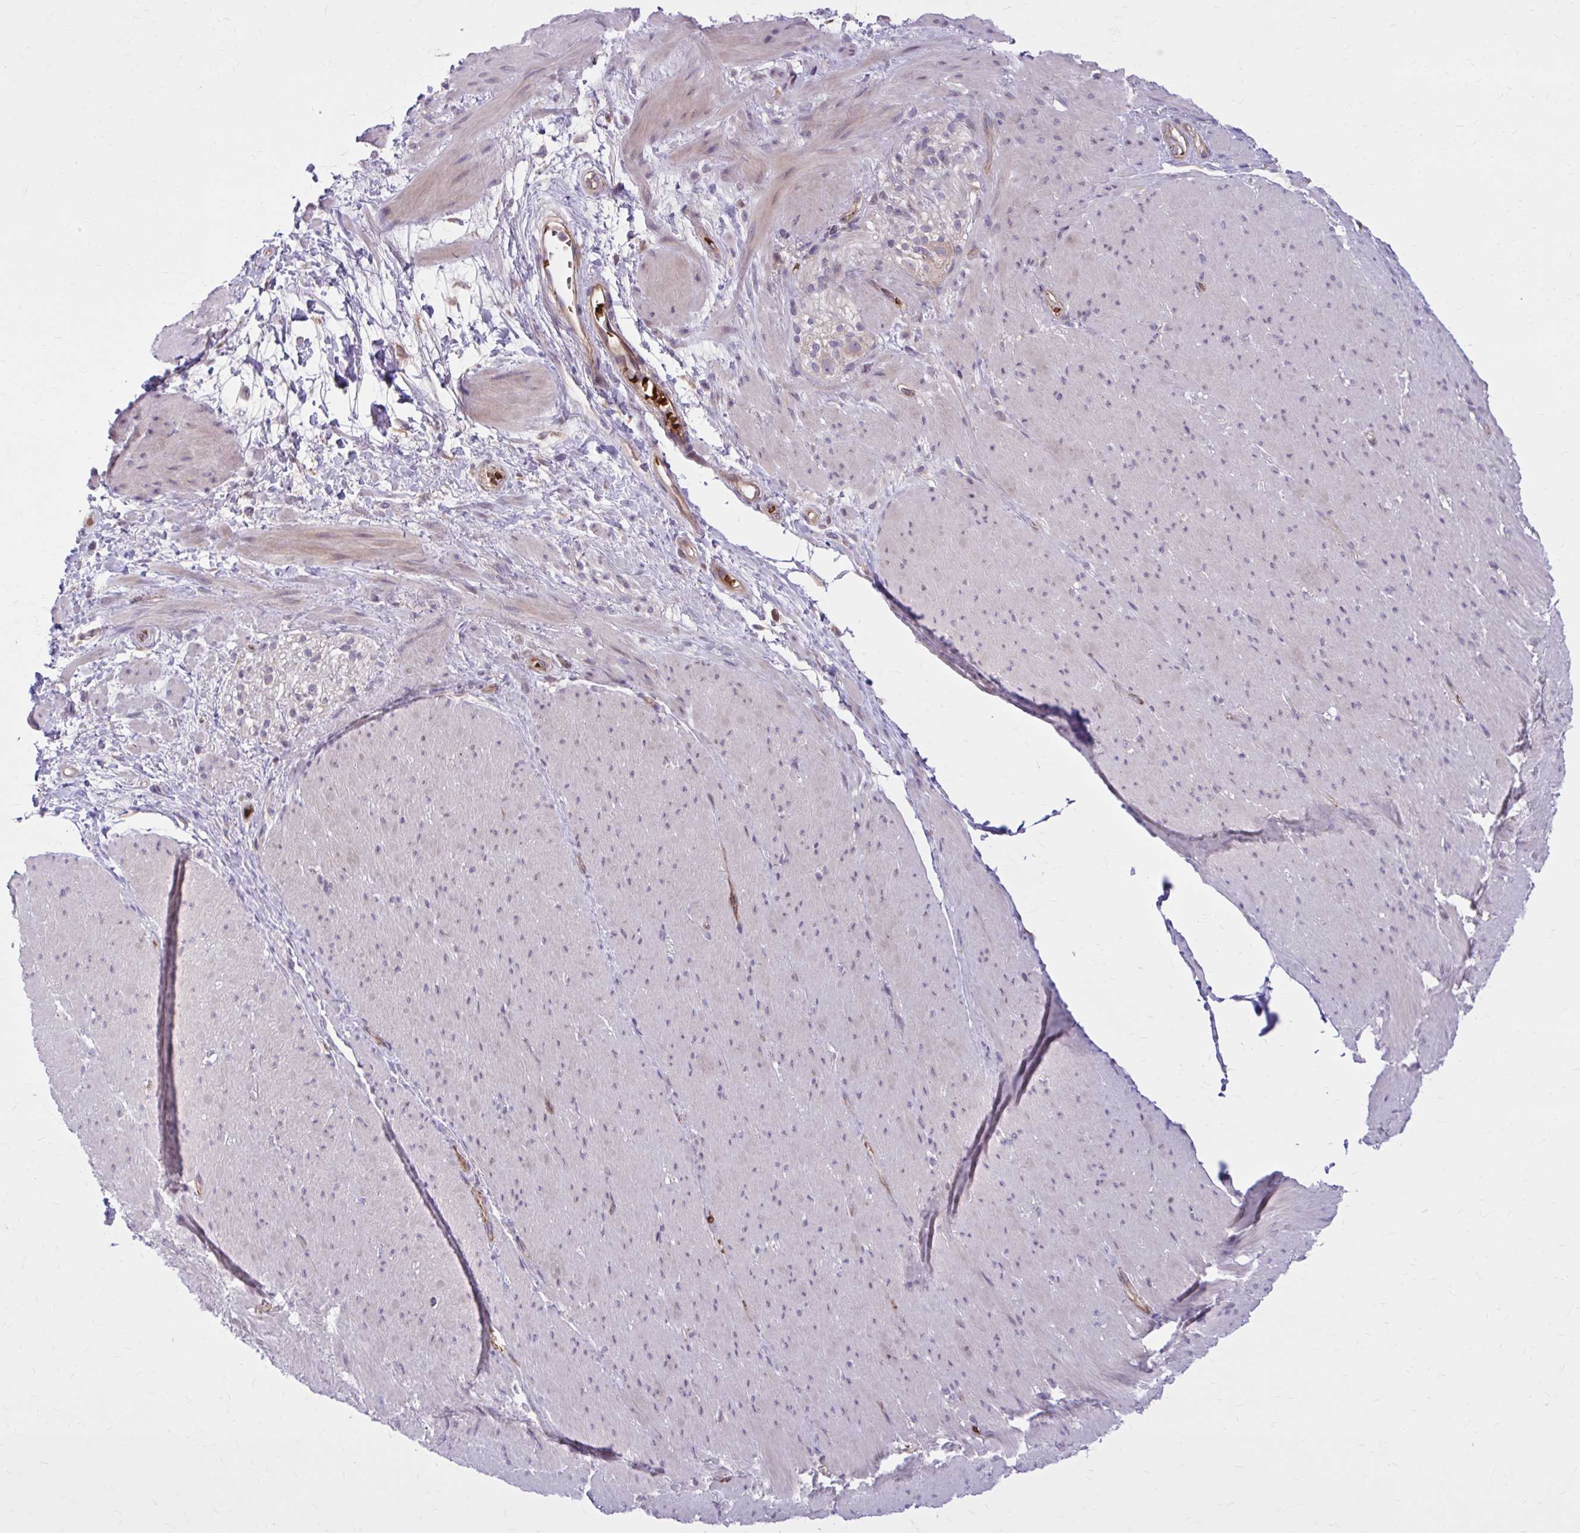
{"staining": {"intensity": "weak", "quantity": "<25%", "location": "cytoplasmic/membranous"}, "tissue": "smooth muscle", "cell_type": "Smooth muscle cells", "image_type": "normal", "snomed": [{"axis": "morphology", "description": "Normal tissue, NOS"}, {"axis": "topography", "description": "Smooth muscle"}, {"axis": "topography", "description": "Rectum"}], "caption": "Smooth muscle cells show no significant protein expression in normal smooth muscle. The staining was performed using DAB to visualize the protein expression in brown, while the nuclei were stained in blue with hematoxylin (Magnification: 20x).", "gene": "SNF8", "patient": {"sex": "male", "age": 53}}